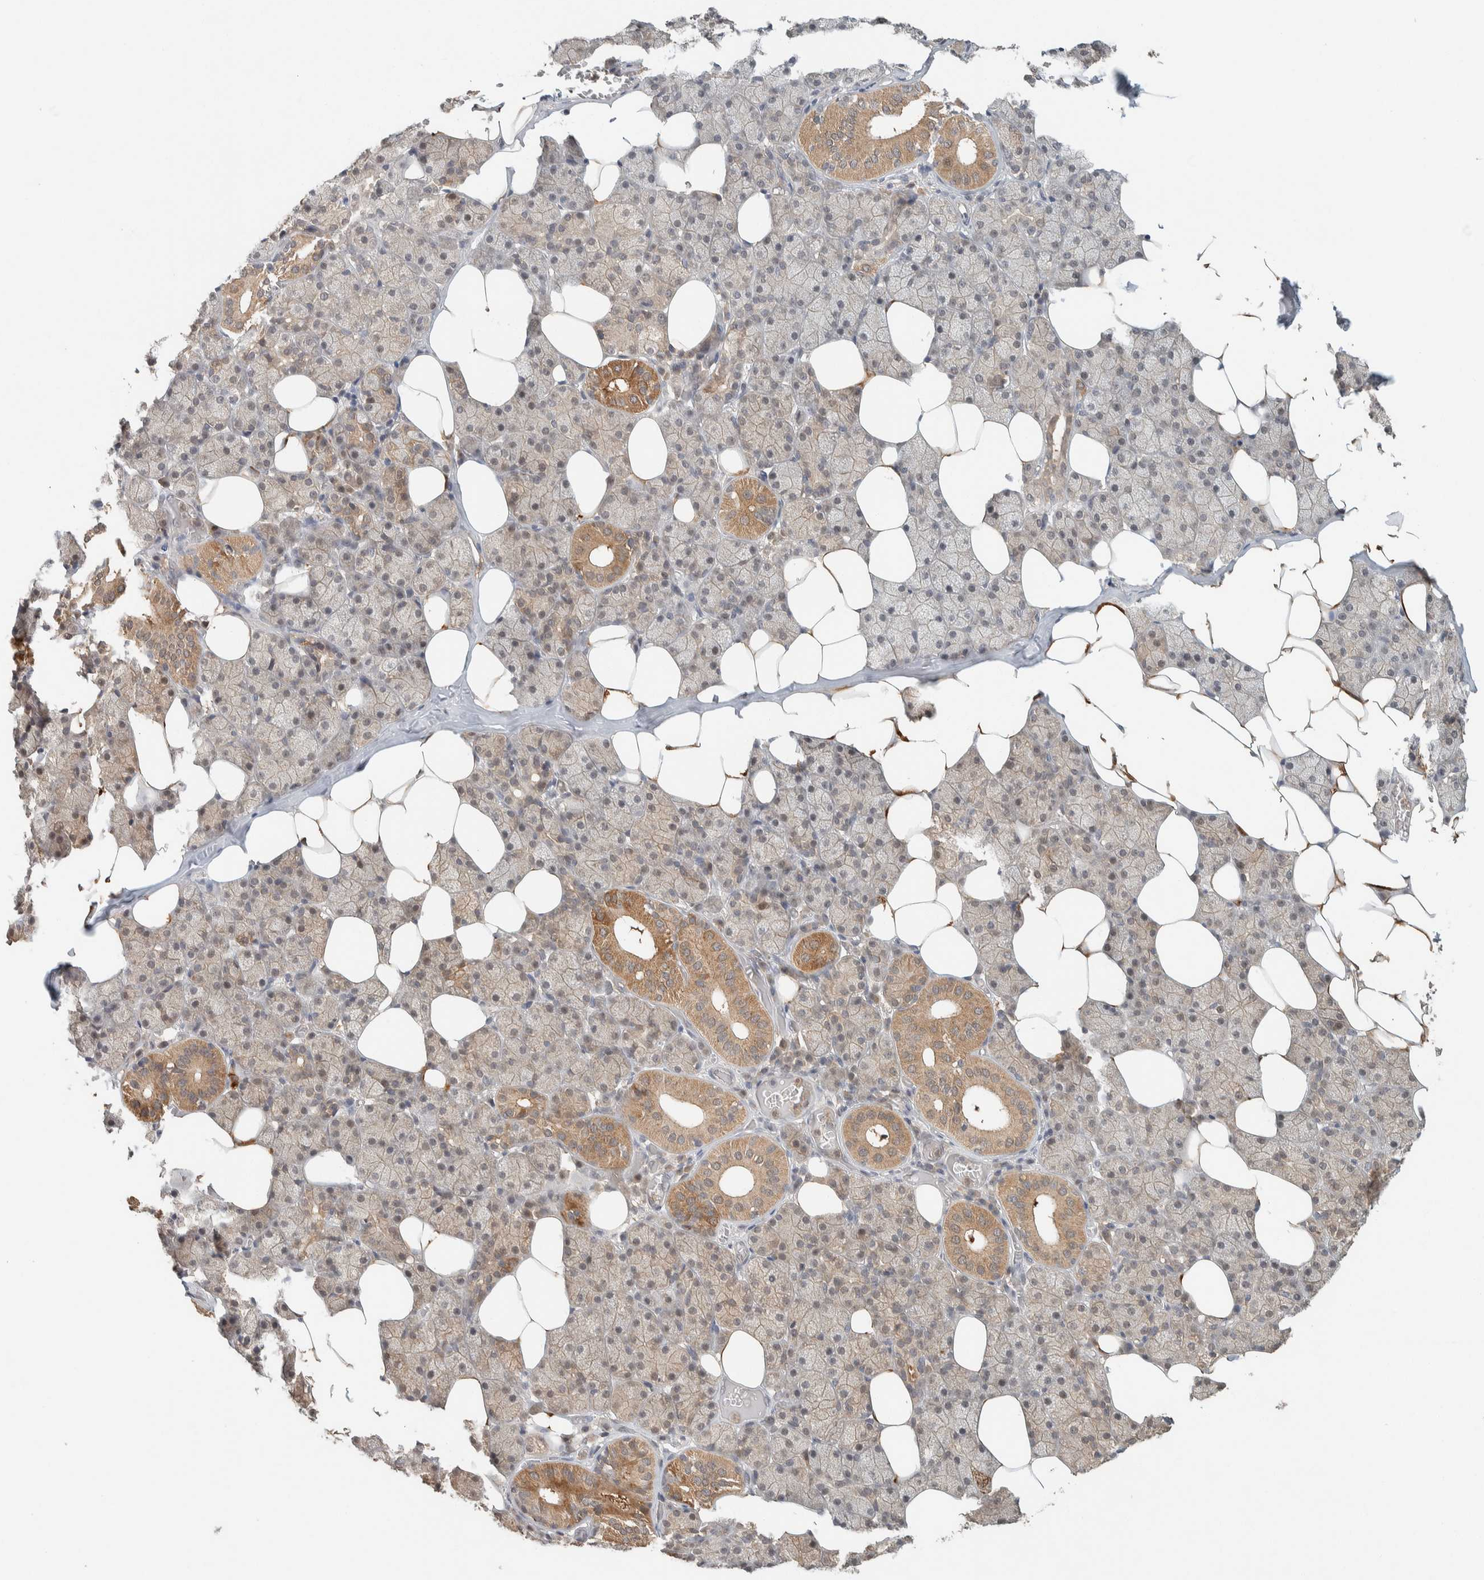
{"staining": {"intensity": "moderate", "quantity": "25%-75%", "location": "cytoplasmic/membranous"}, "tissue": "salivary gland", "cell_type": "Glandular cells", "image_type": "normal", "snomed": [{"axis": "morphology", "description": "Normal tissue, NOS"}, {"axis": "topography", "description": "Salivary gland"}], "caption": "Salivary gland was stained to show a protein in brown. There is medium levels of moderate cytoplasmic/membranous positivity in about 25%-75% of glandular cells. The protein of interest is shown in brown color, while the nuclei are stained blue.", "gene": "ZNF567", "patient": {"sex": "female", "age": 33}}